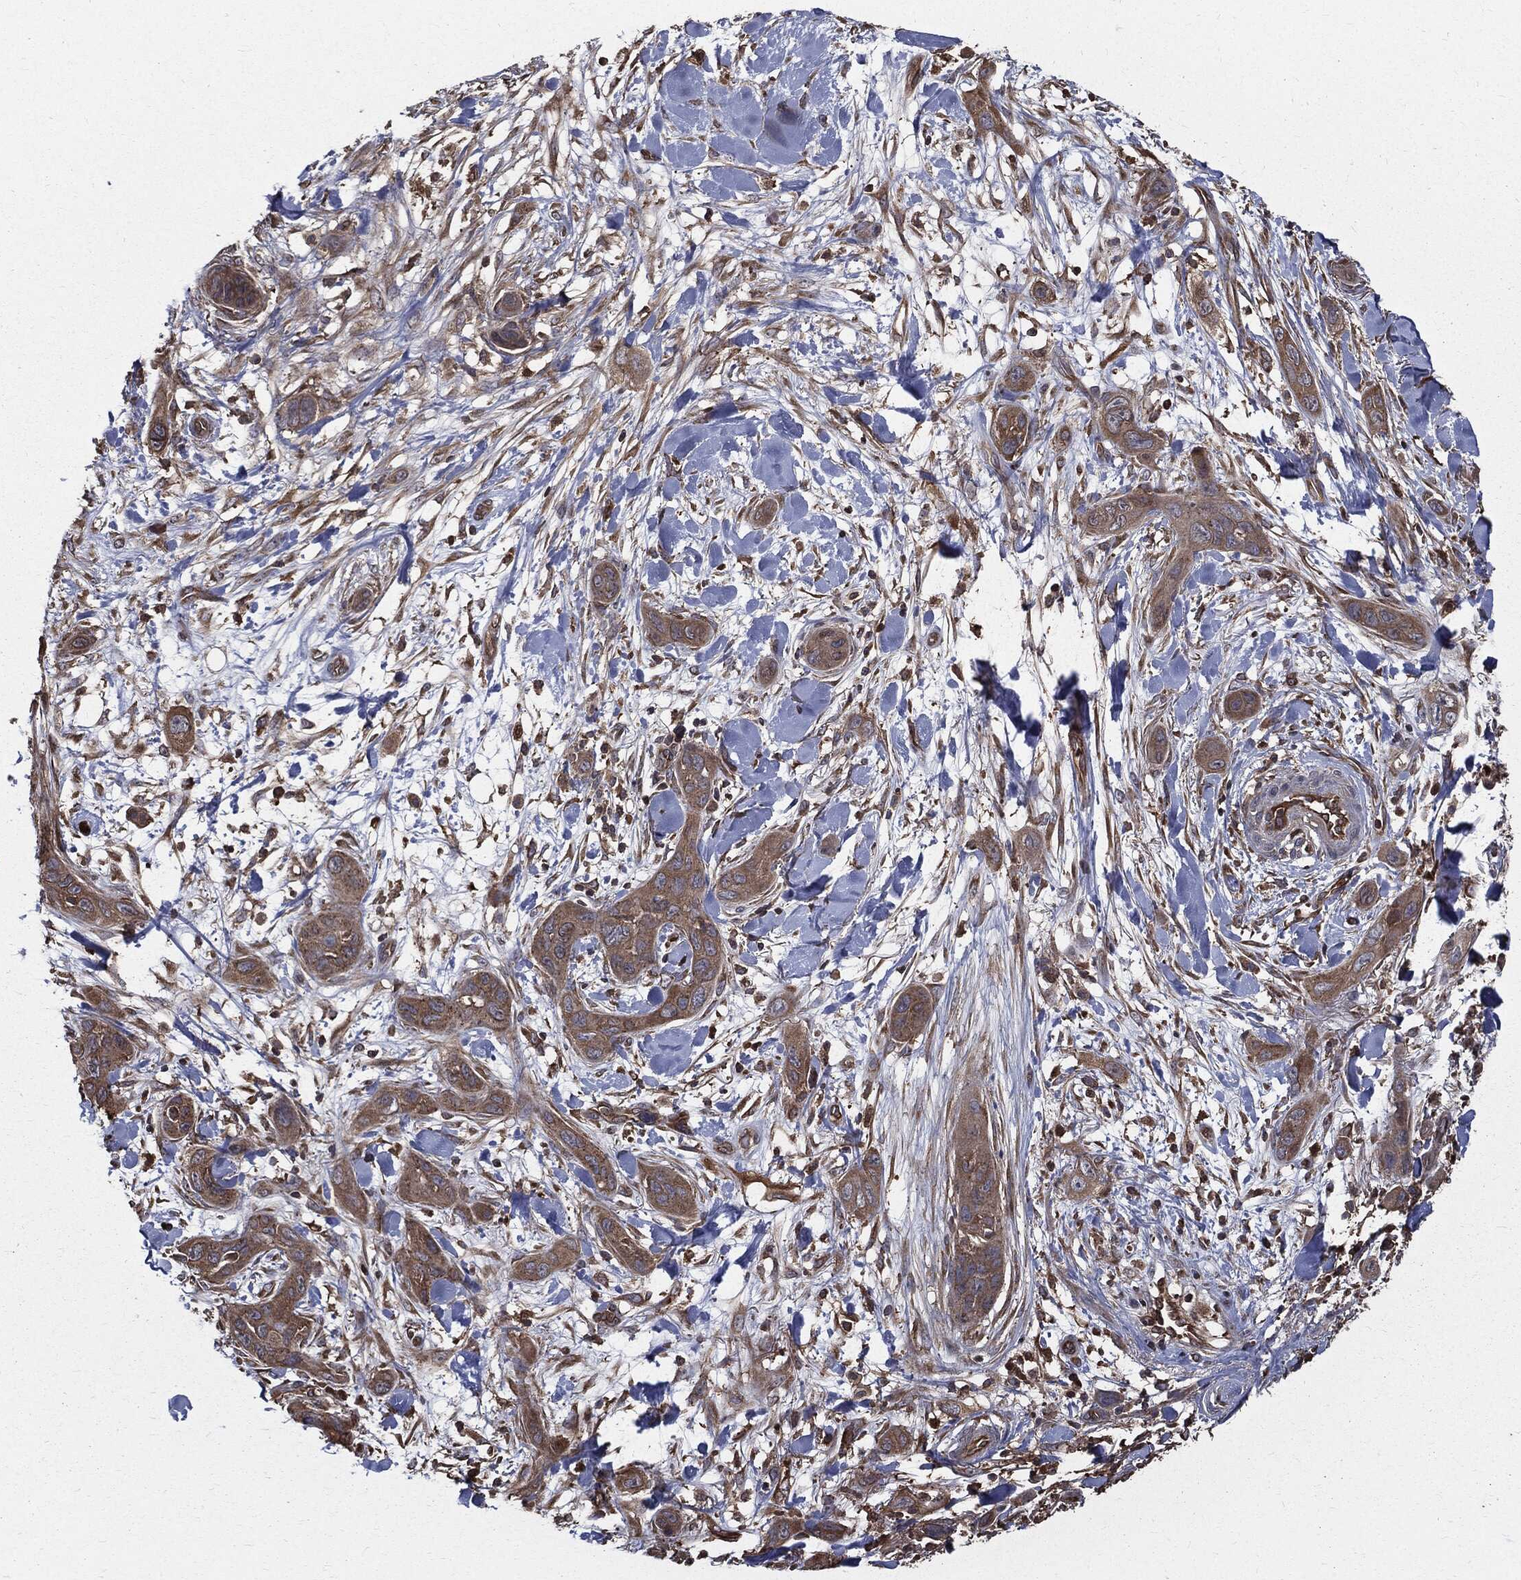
{"staining": {"intensity": "moderate", "quantity": ">75%", "location": "cytoplasmic/membranous"}, "tissue": "skin cancer", "cell_type": "Tumor cells", "image_type": "cancer", "snomed": [{"axis": "morphology", "description": "Squamous cell carcinoma, NOS"}, {"axis": "topography", "description": "Skin"}], "caption": "The immunohistochemical stain labels moderate cytoplasmic/membranous staining in tumor cells of skin squamous cell carcinoma tissue.", "gene": "PDCD6IP", "patient": {"sex": "male", "age": 78}}